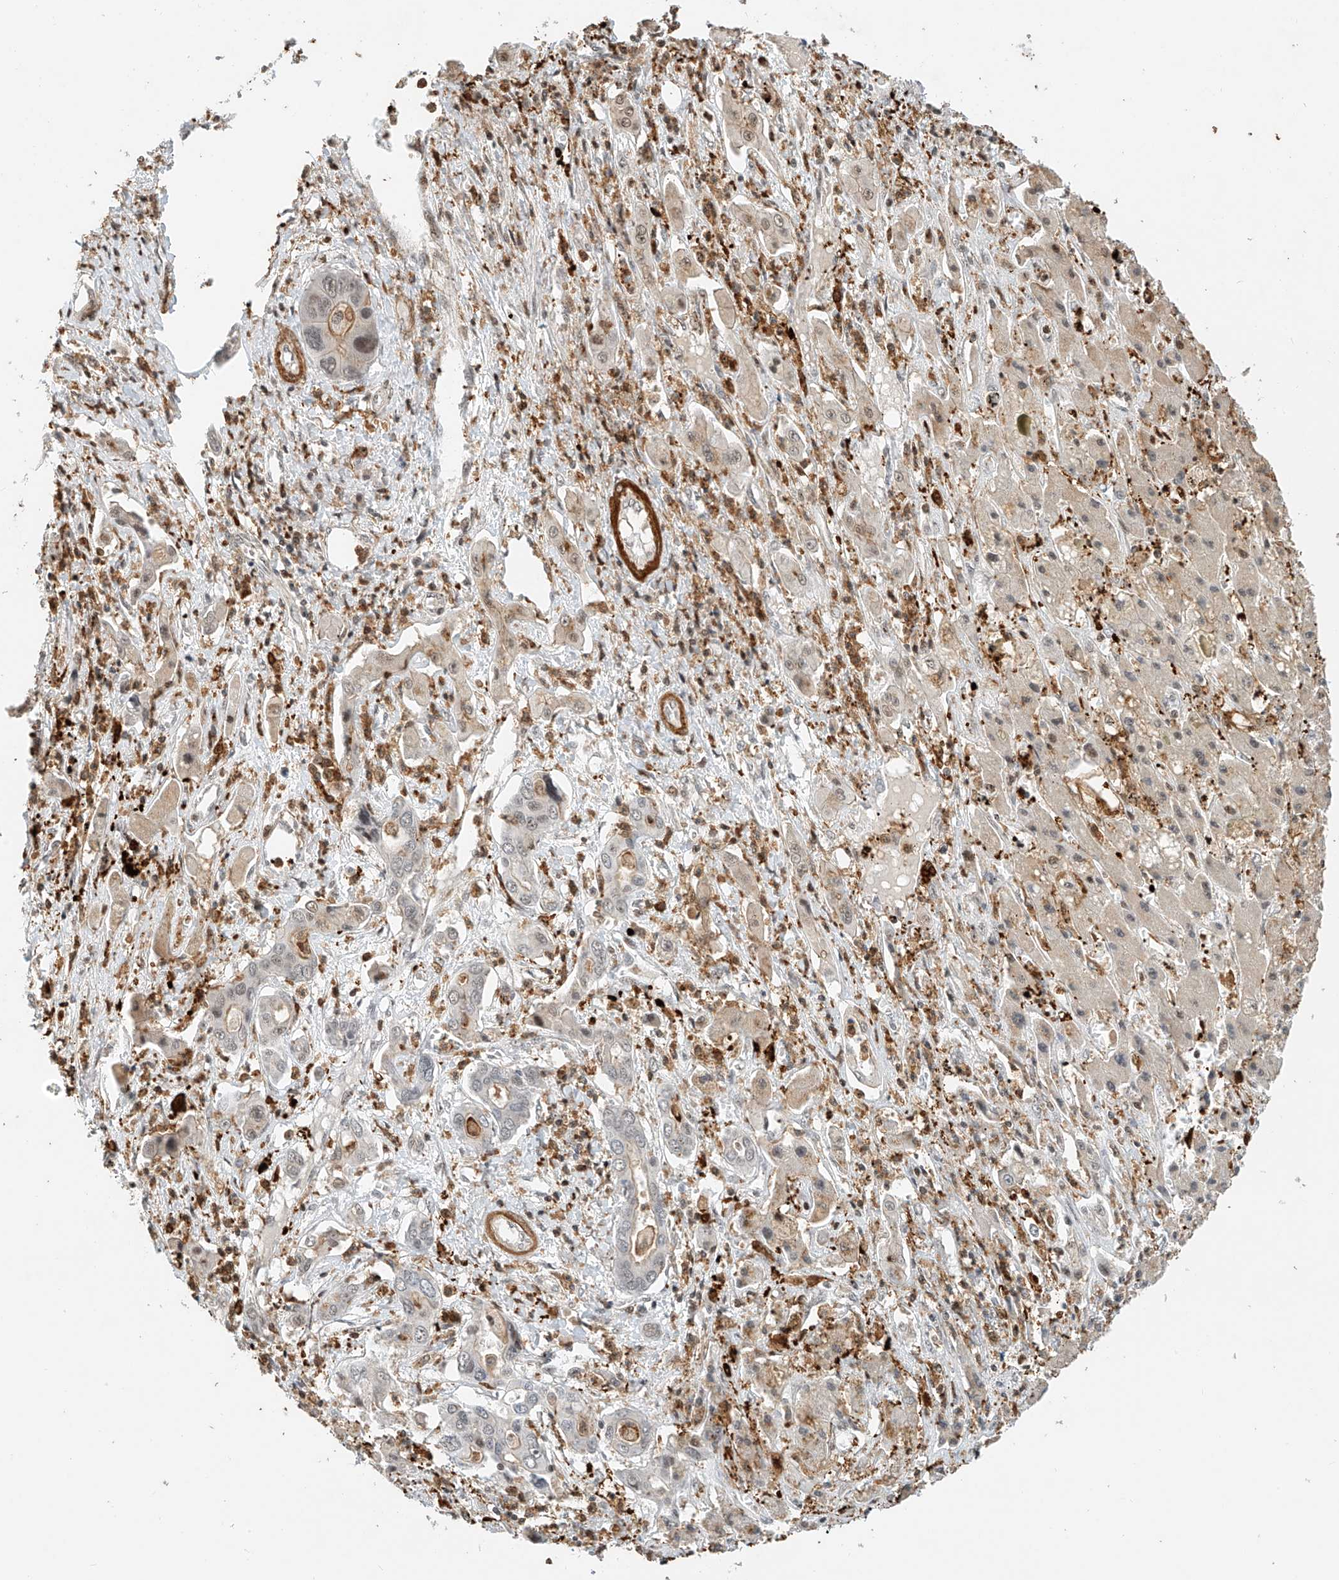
{"staining": {"intensity": "weak", "quantity": "25%-75%", "location": "cytoplasmic/membranous,nuclear"}, "tissue": "liver cancer", "cell_type": "Tumor cells", "image_type": "cancer", "snomed": [{"axis": "morphology", "description": "Cholangiocarcinoma"}, {"axis": "topography", "description": "Liver"}], "caption": "Liver cancer (cholangiocarcinoma) tissue displays weak cytoplasmic/membranous and nuclear positivity in about 25%-75% of tumor cells, visualized by immunohistochemistry.", "gene": "MICAL1", "patient": {"sex": "male", "age": 67}}